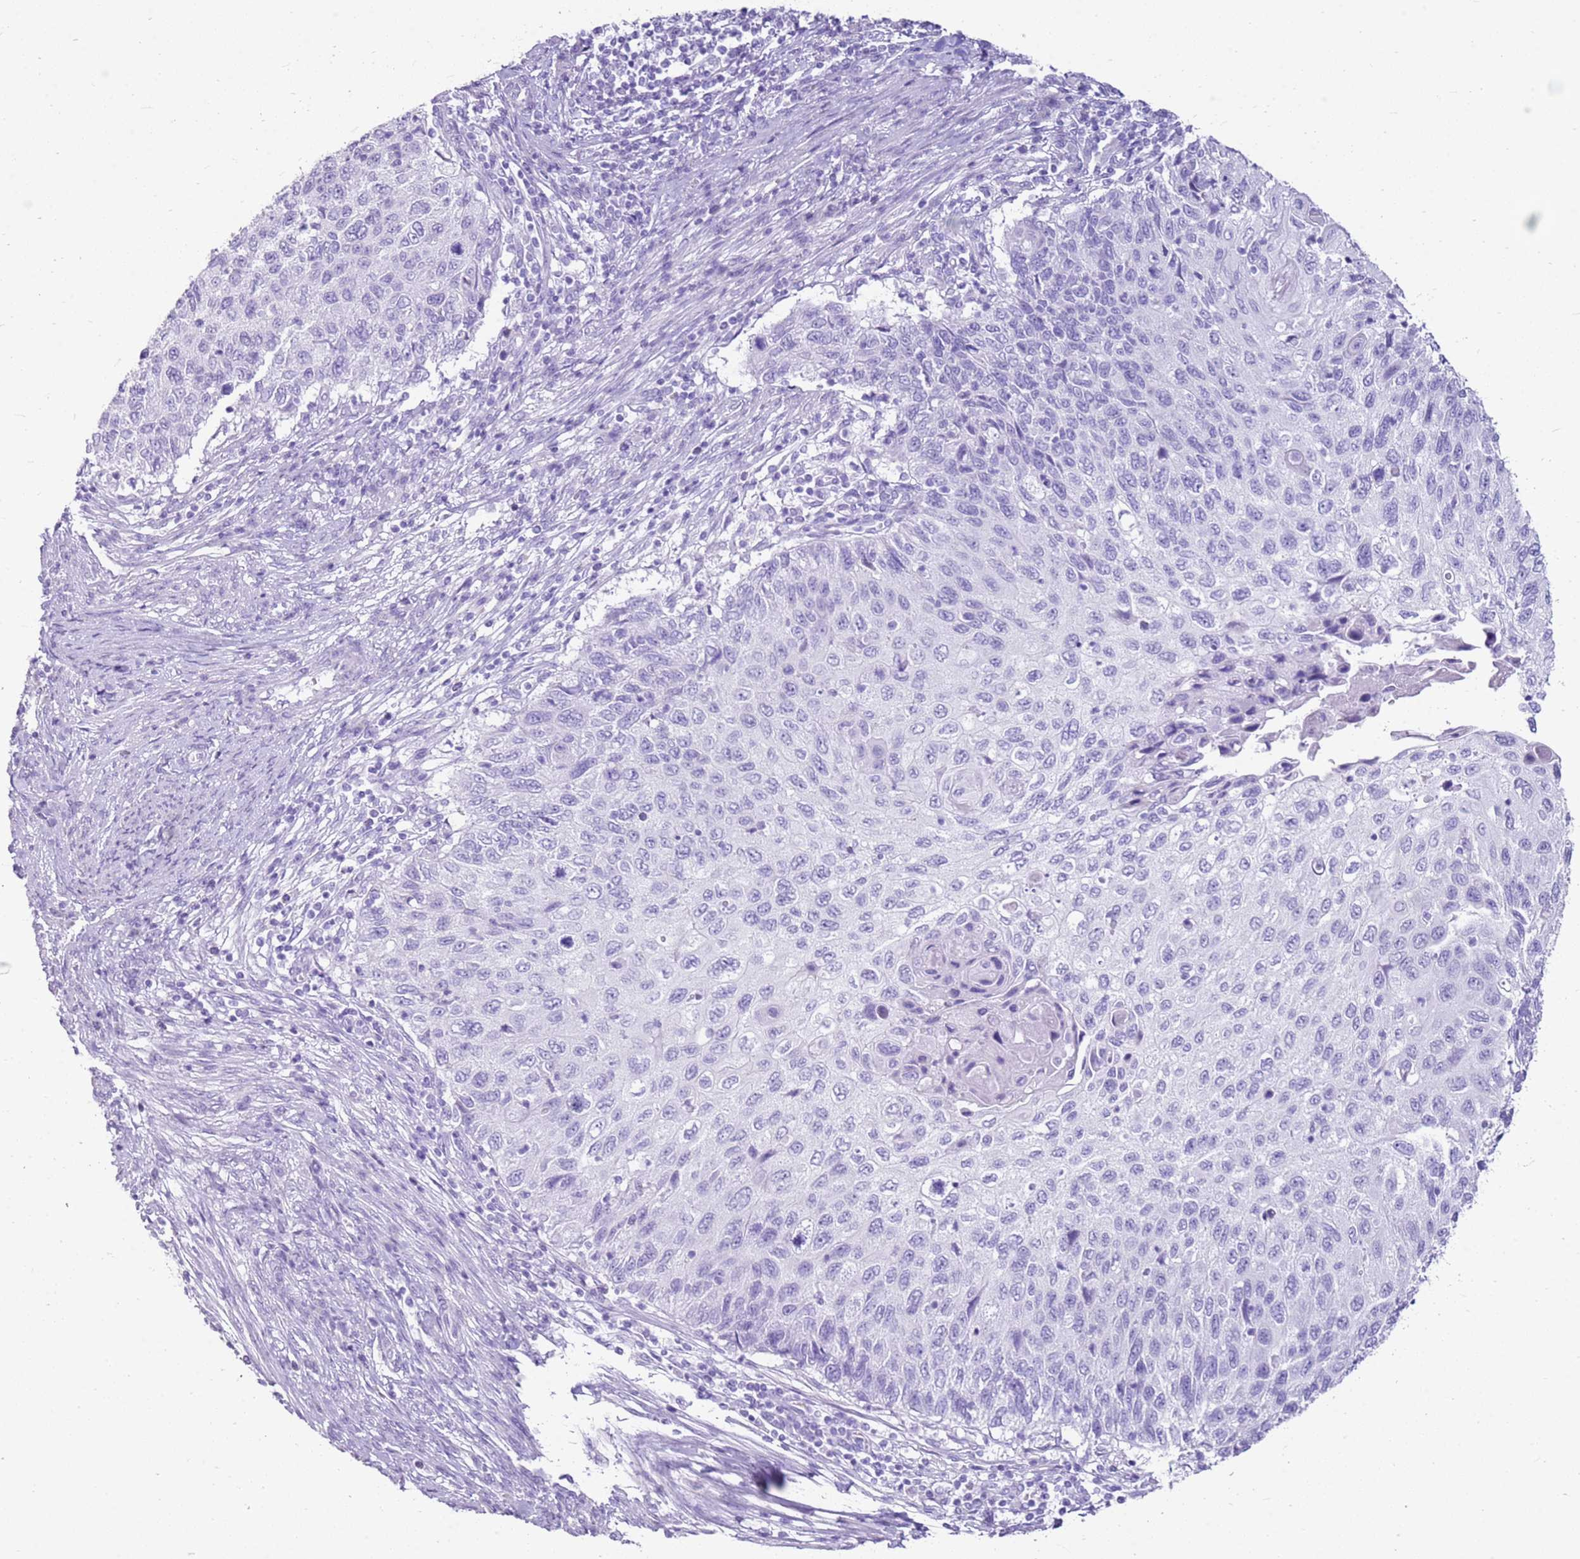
{"staining": {"intensity": "negative", "quantity": "none", "location": "none"}, "tissue": "cervical cancer", "cell_type": "Tumor cells", "image_type": "cancer", "snomed": [{"axis": "morphology", "description": "Squamous cell carcinoma, NOS"}, {"axis": "topography", "description": "Cervix"}], "caption": "Immunohistochemistry image of neoplastic tissue: cervical cancer (squamous cell carcinoma) stained with DAB (3,3'-diaminobenzidine) displays no significant protein expression in tumor cells.", "gene": "CA8", "patient": {"sex": "female", "age": 70}}